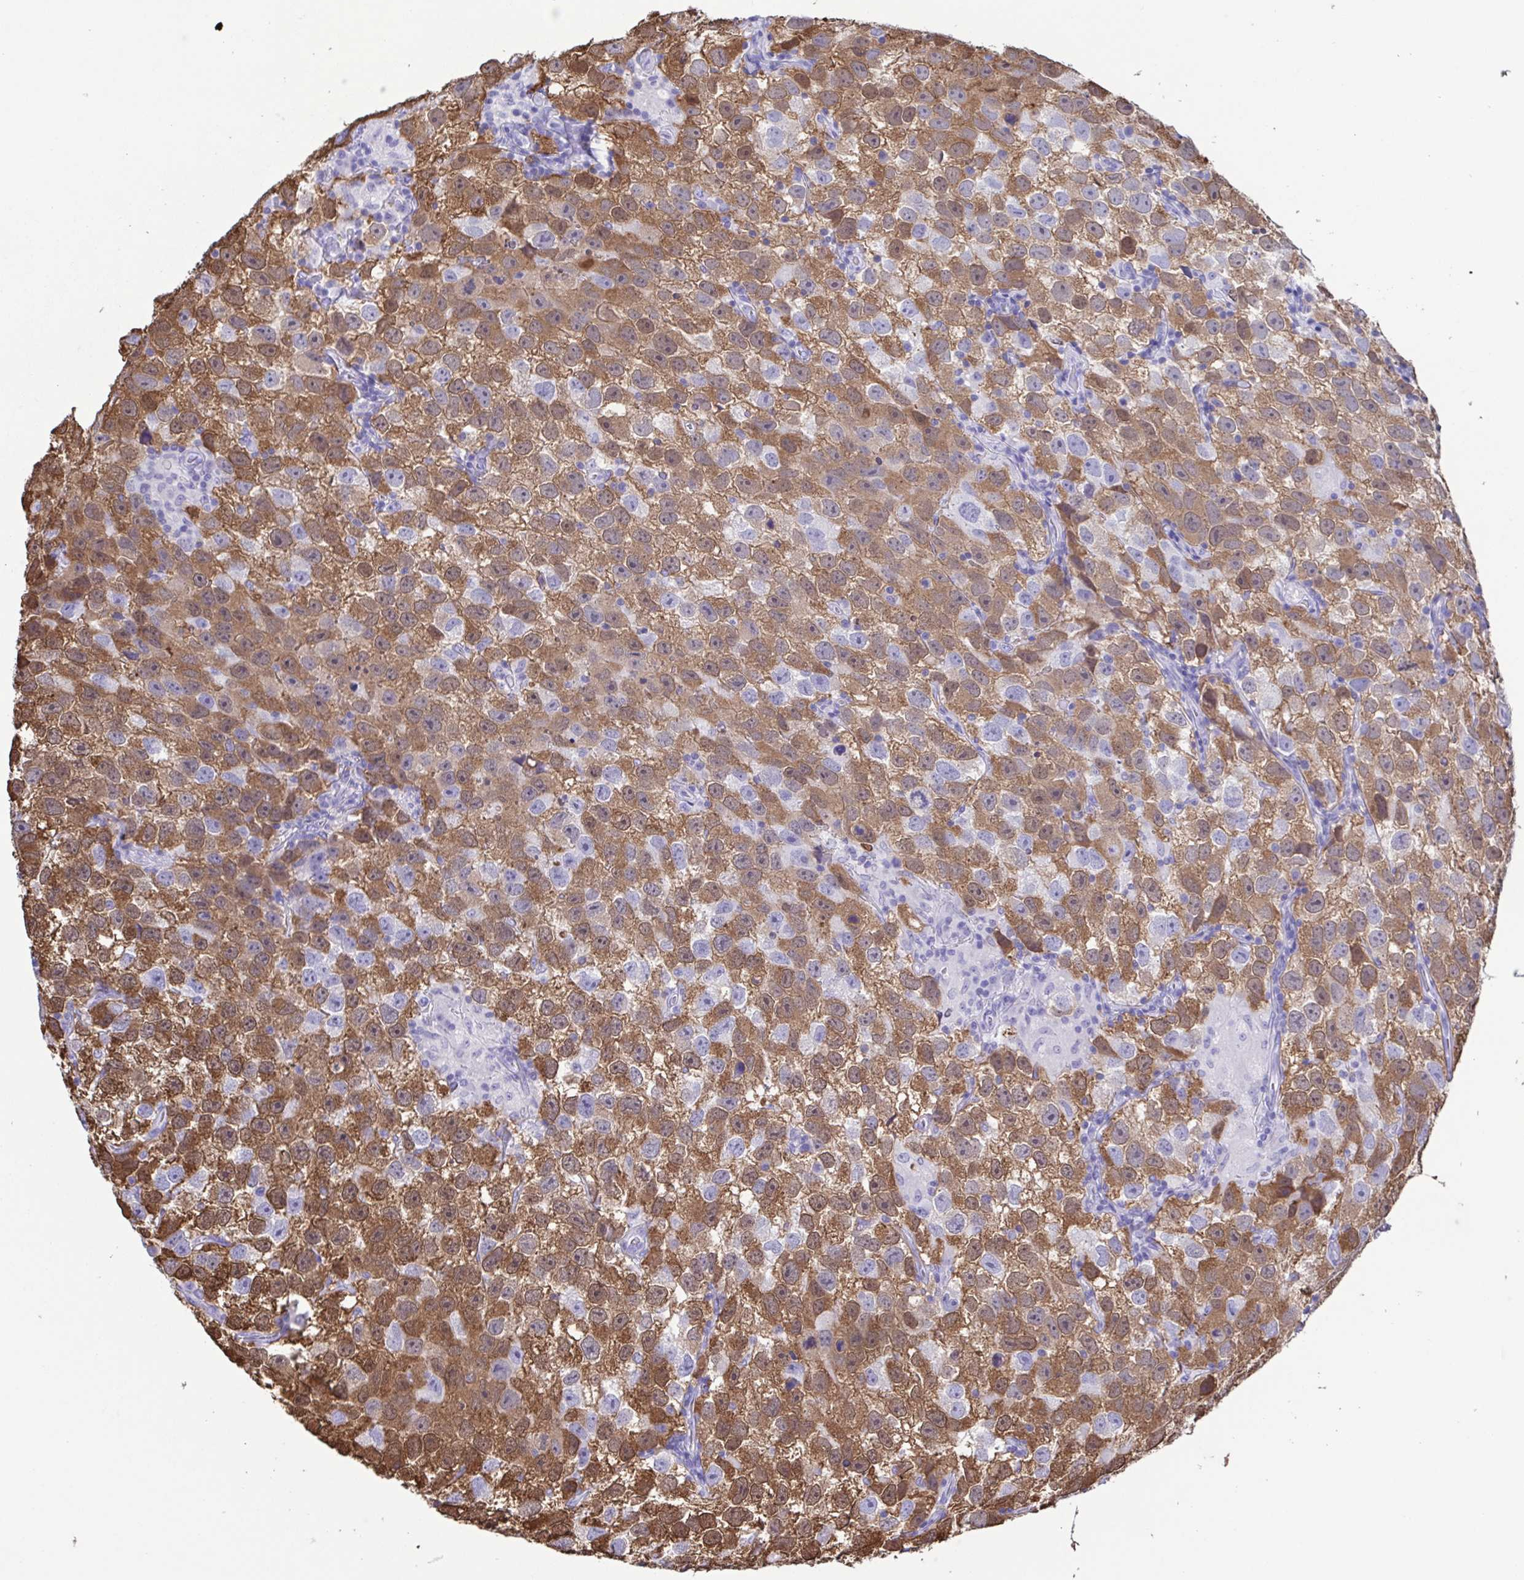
{"staining": {"intensity": "moderate", "quantity": ">75%", "location": "cytoplasmic/membranous"}, "tissue": "testis cancer", "cell_type": "Tumor cells", "image_type": "cancer", "snomed": [{"axis": "morphology", "description": "Seminoma, NOS"}, {"axis": "topography", "description": "Testis"}], "caption": "The micrograph exhibits staining of testis cancer, revealing moderate cytoplasmic/membranous protein staining (brown color) within tumor cells. The staining was performed using DAB (3,3'-diaminobenzidine), with brown indicating positive protein expression. Nuclei are stained blue with hematoxylin.", "gene": "TSPY2", "patient": {"sex": "male", "age": 26}}